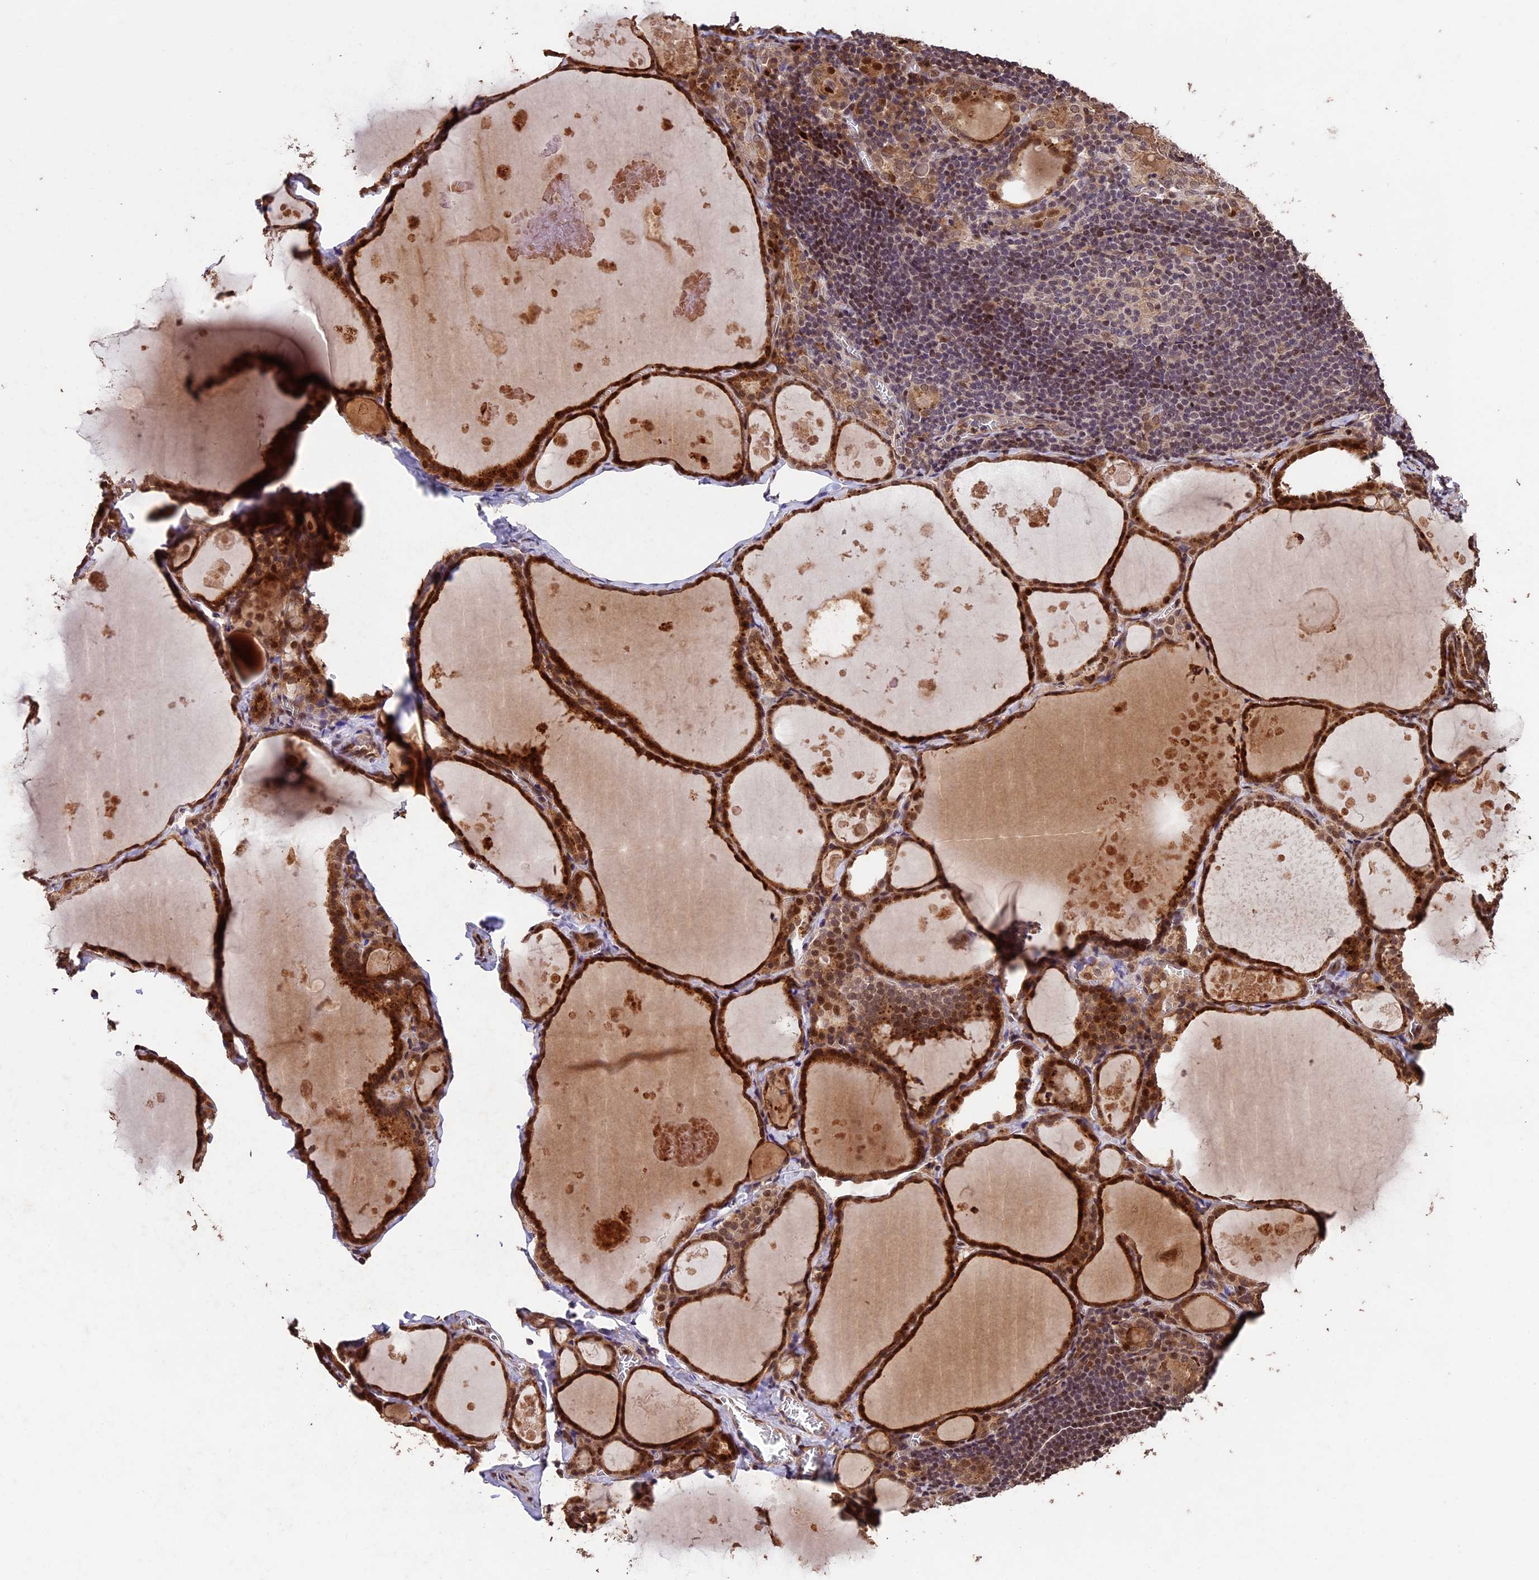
{"staining": {"intensity": "moderate", "quantity": ">75%", "location": "cytoplasmic/membranous,nuclear"}, "tissue": "thyroid gland", "cell_type": "Glandular cells", "image_type": "normal", "snomed": [{"axis": "morphology", "description": "Normal tissue, NOS"}, {"axis": "topography", "description": "Thyroid gland"}], "caption": "Moderate cytoplasmic/membranous,nuclear staining is appreciated in about >75% of glandular cells in benign thyroid gland.", "gene": "CDKN2AIP", "patient": {"sex": "male", "age": 56}}